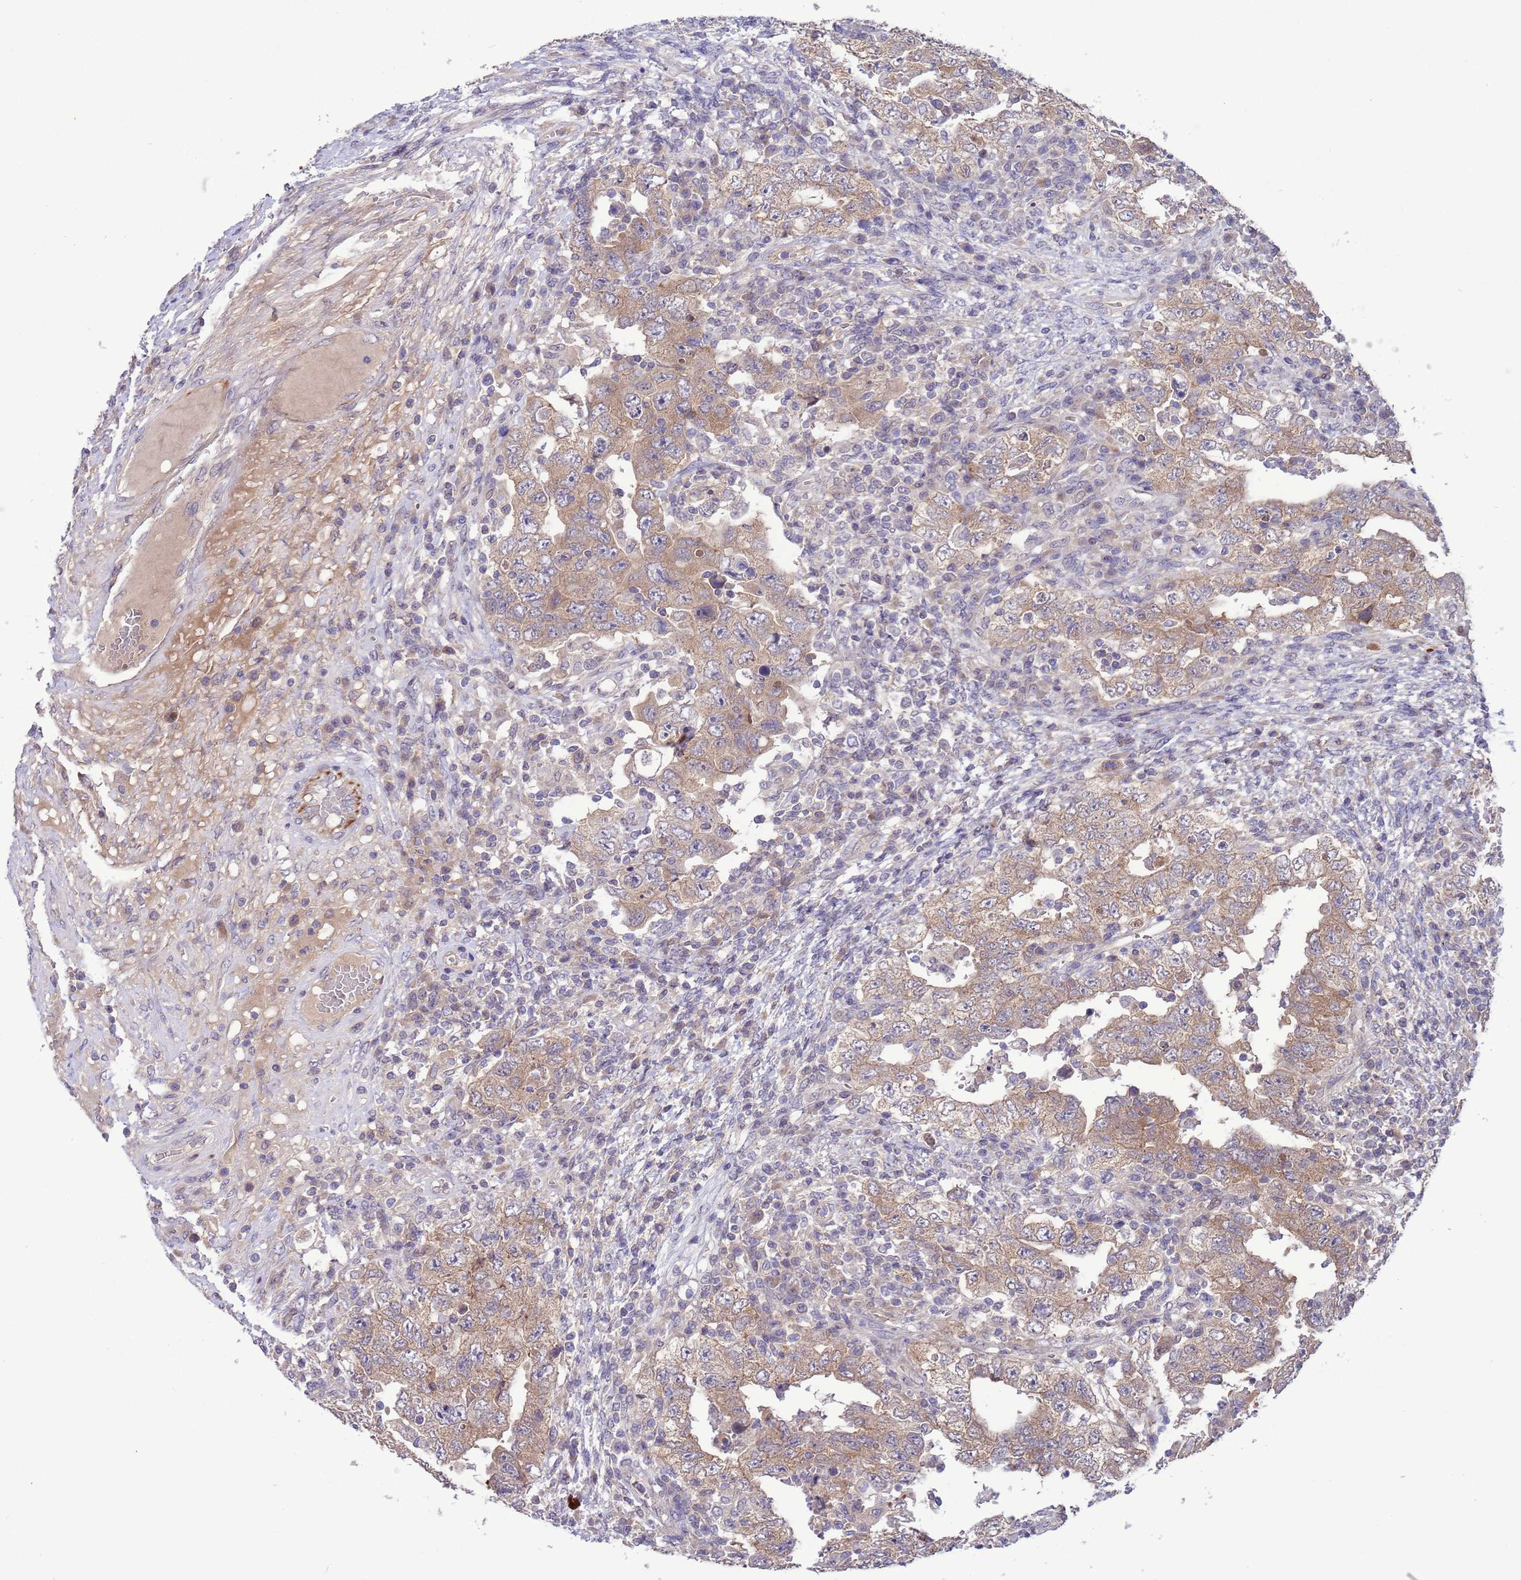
{"staining": {"intensity": "moderate", "quantity": ">75%", "location": "cytoplasmic/membranous"}, "tissue": "testis cancer", "cell_type": "Tumor cells", "image_type": "cancer", "snomed": [{"axis": "morphology", "description": "Carcinoma, Embryonal, NOS"}, {"axis": "topography", "description": "Testis"}], "caption": "Immunohistochemistry (IHC) (DAB (3,3'-diaminobenzidine)) staining of human testis embryonal carcinoma exhibits moderate cytoplasmic/membranous protein positivity in approximately >75% of tumor cells. (brown staining indicates protein expression, while blue staining denotes nuclei).", "gene": "GJA10", "patient": {"sex": "male", "age": 26}}